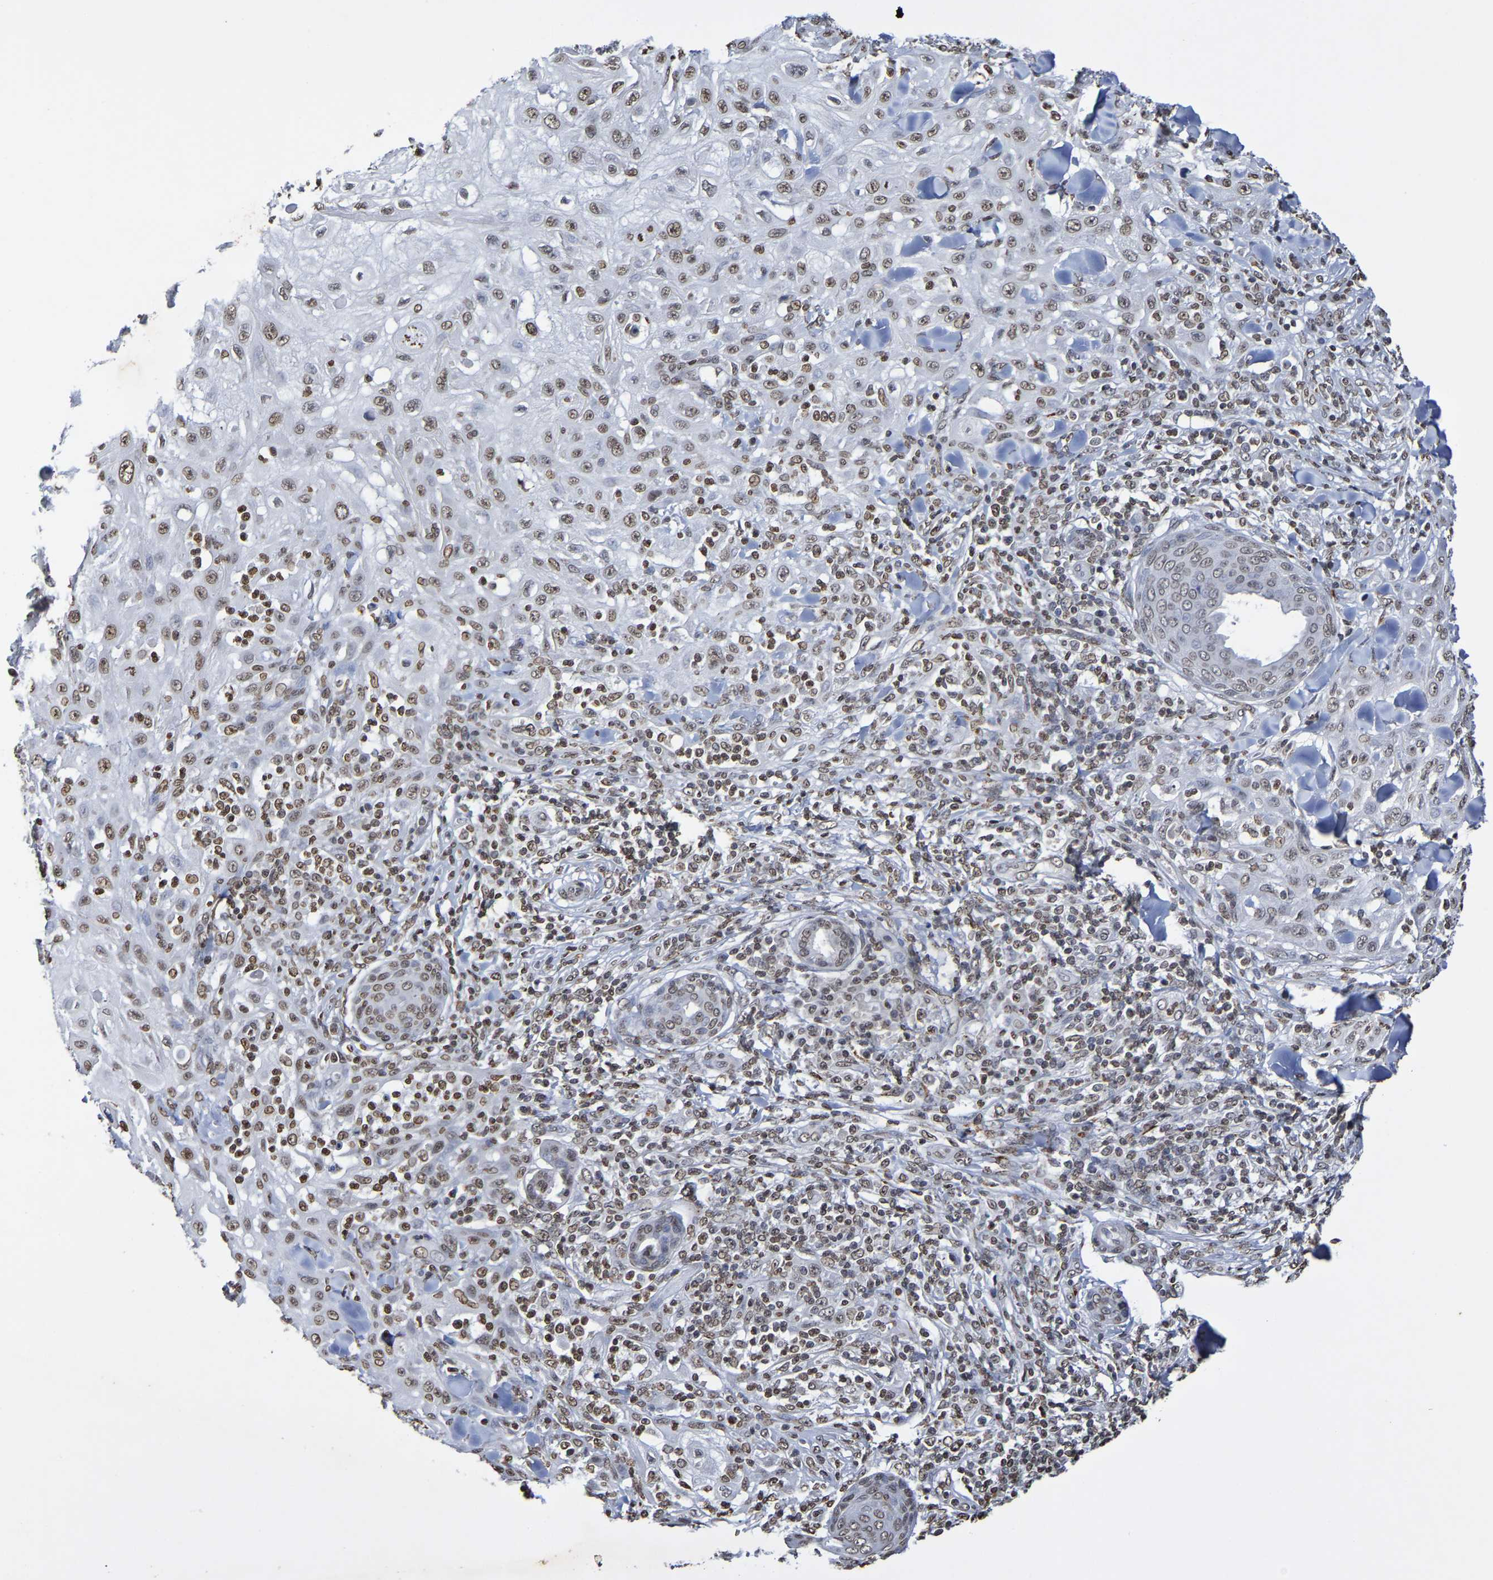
{"staining": {"intensity": "weak", "quantity": ">75%", "location": "nuclear"}, "tissue": "skin cancer", "cell_type": "Tumor cells", "image_type": "cancer", "snomed": [{"axis": "morphology", "description": "Squamous cell carcinoma, NOS"}, {"axis": "topography", "description": "Skin"}], "caption": "High-magnification brightfield microscopy of skin cancer (squamous cell carcinoma) stained with DAB (3,3'-diaminobenzidine) (brown) and counterstained with hematoxylin (blue). tumor cells exhibit weak nuclear staining is appreciated in approximately>75% of cells. The staining is performed using DAB brown chromogen to label protein expression. The nuclei are counter-stained blue using hematoxylin.", "gene": "ATF4", "patient": {"sex": "male", "age": 24}}